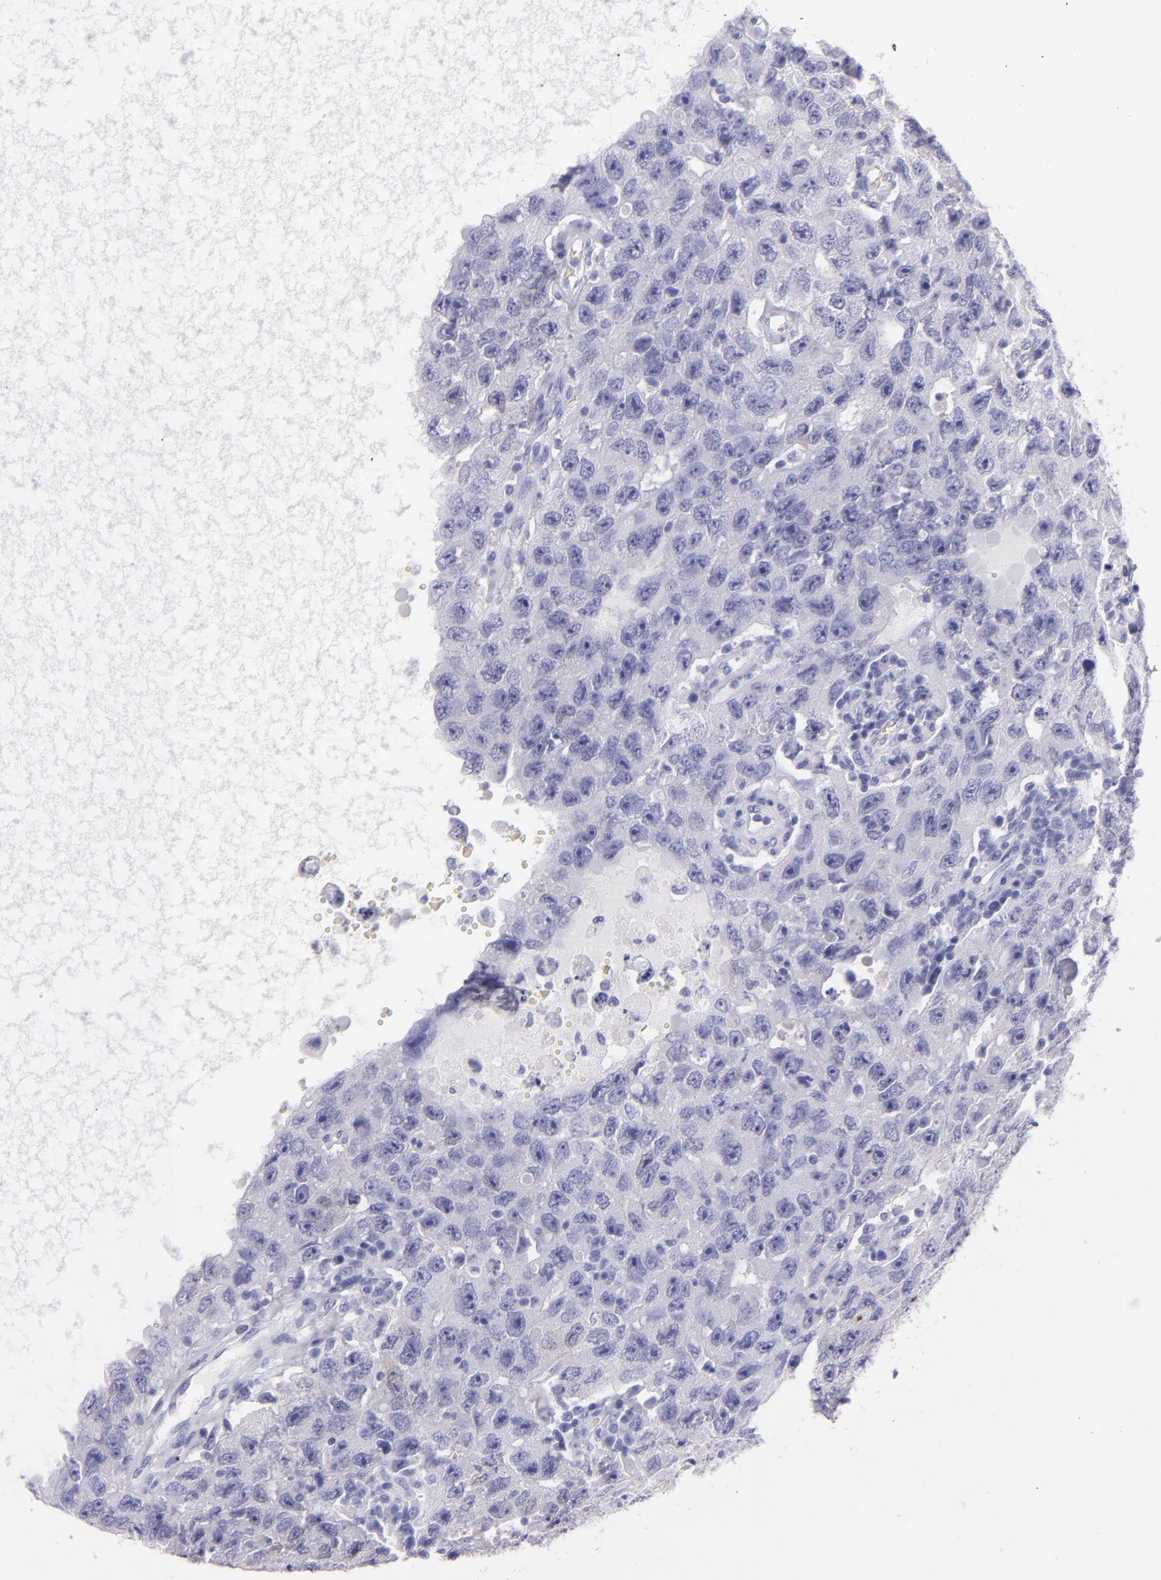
{"staining": {"intensity": "negative", "quantity": "none", "location": "none"}, "tissue": "testis cancer", "cell_type": "Tumor cells", "image_type": "cancer", "snomed": [{"axis": "morphology", "description": "Carcinoma, Embryonal, NOS"}, {"axis": "topography", "description": "Testis"}], "caption": "Immunohistochemistry (IHC) photomicrograph of neoplastic tissue: human testis embryonal carcinoma stained with DAB demonstrates no significant protein positivity in tumor cells.", "gene": "UCHL1", "patient": {"sex": "male", "age": 26}}